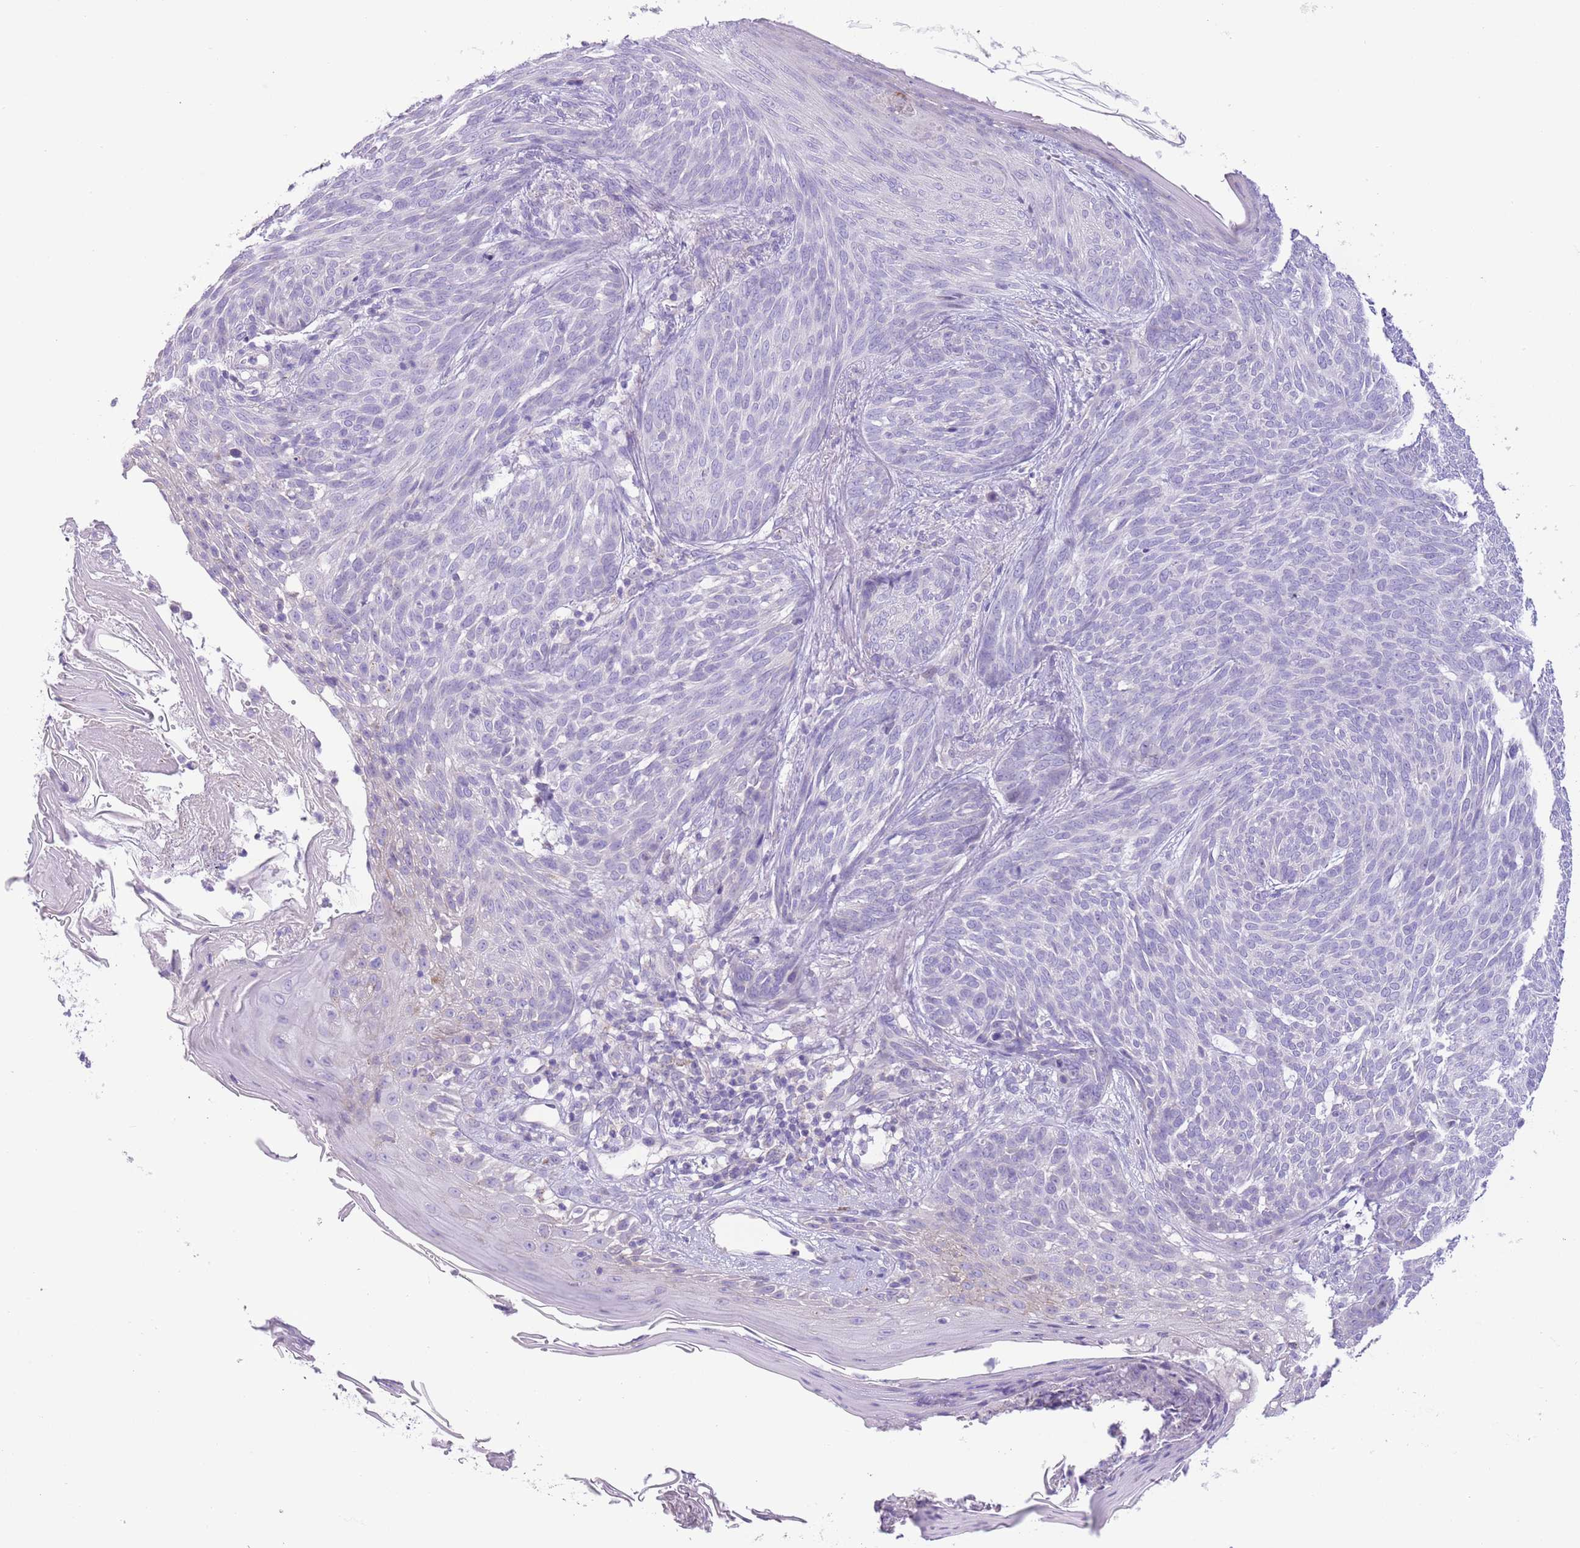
{"staining": {"intensity": "negative", "quantity": "none", "location": "none"}, "tissue": "skin cancer", "cell_type": "Tumor cells", "image_type": "cancer", "snomed": [{"axis": "morphology", "description": "Basal cell carcinoma"}, {"axis": "topography", "description": "Skin"}], "caption": "A micrograph of skin cancer (basal cell carcinoma) stained for a protein demonstrates no brown staining in tumor cells. Nuclei are stained in blue.", "gene": "ZNF697", "patient": {"sex": "female", "age": 86}}